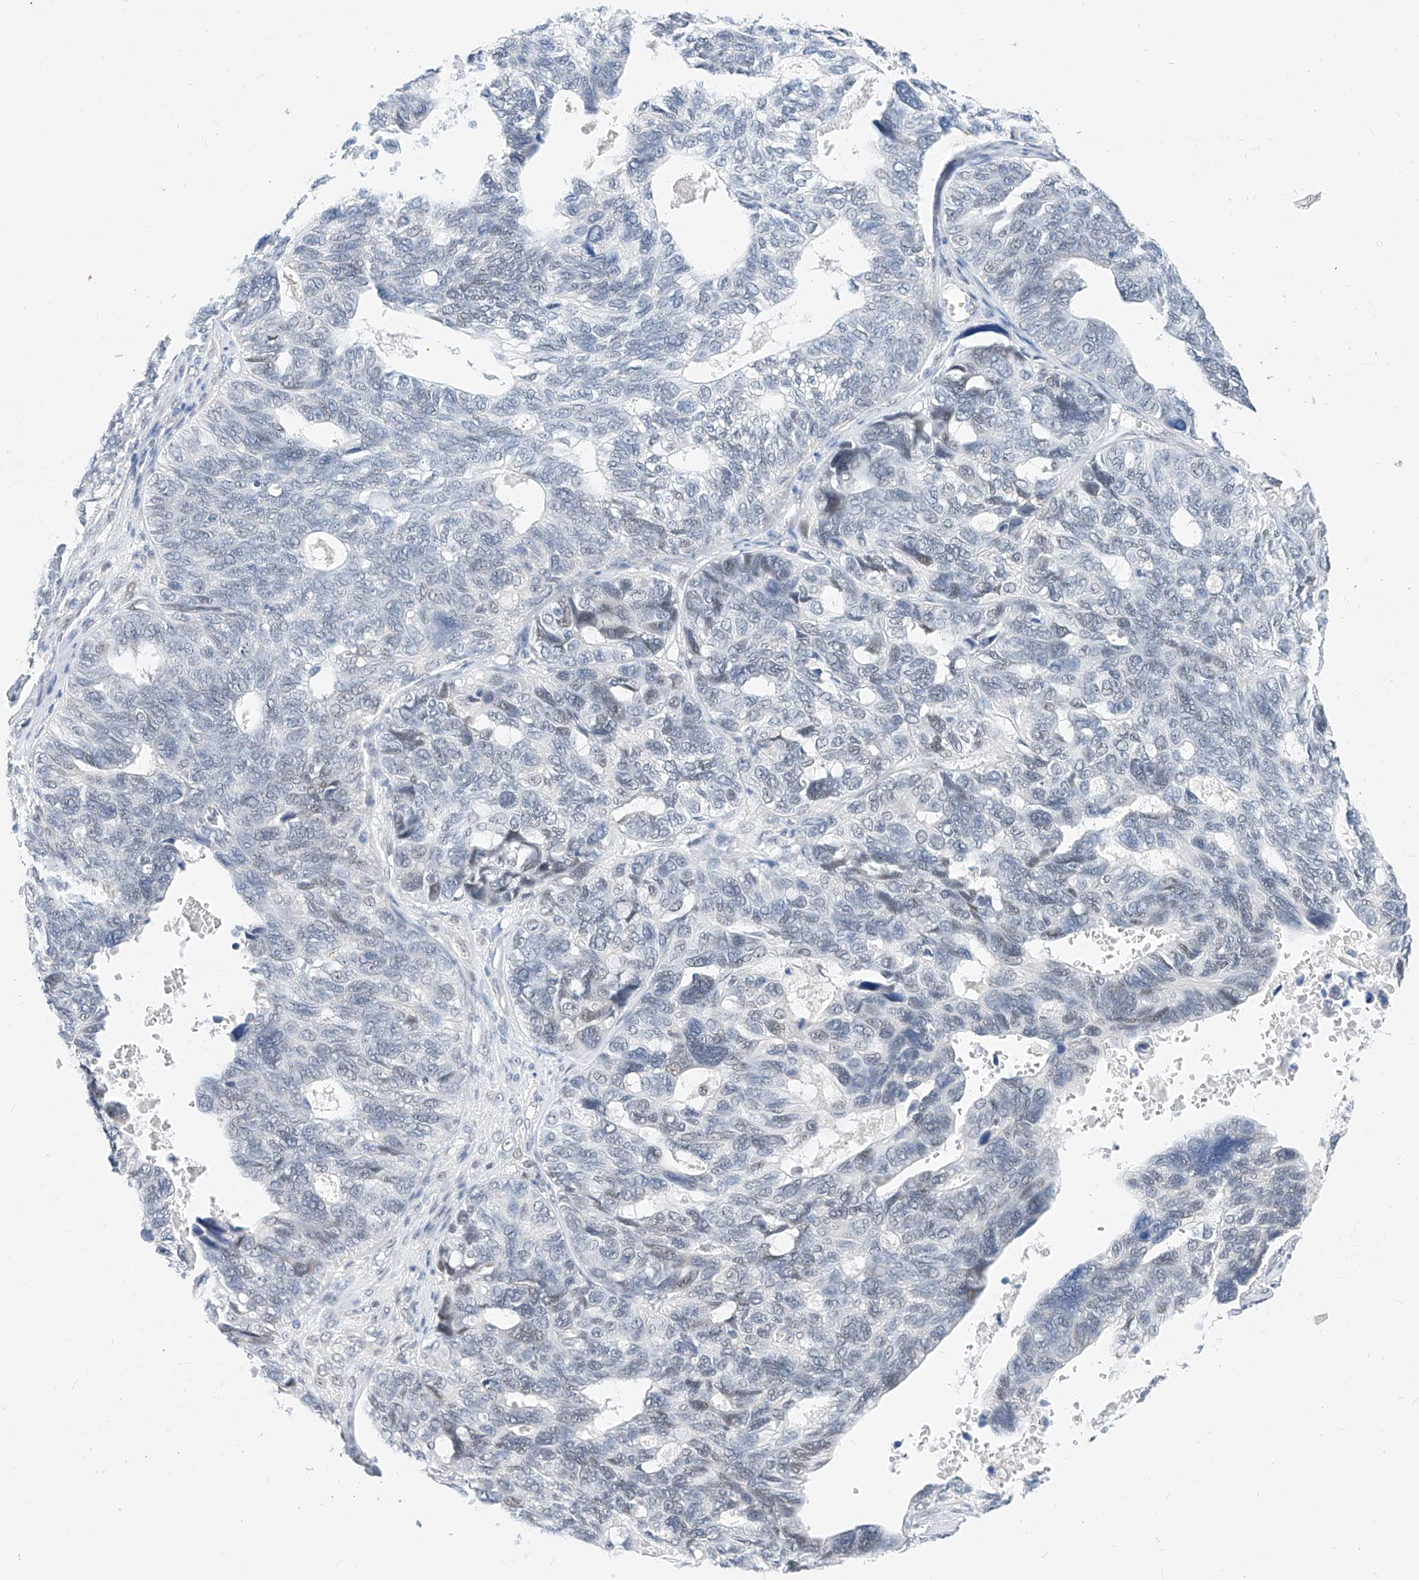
{"staining": {"intensity": "negative", "quantity": "none", "location": "none"}, "tissue": "ovarian cancer", "cell_type": "Tumor cells", "image_type": "cancer", "snomed": [{"axis": "morphology", "description": "Cystadenocarcinoma, serous, NOS"}, {"axis": "topography", "description": "Ovary"}], "caption": "High magnification brightfield microscopy of ovarian cancer stained with DAB (brown) and counterstained with hematoxylin (blue): tumor cells show no significant positivity. (DAB (3,3'-diaminobenzidine) IHC, high magnification).", "gene": "KCNJ1", "patient": {"sex": "female", "age": 79}}